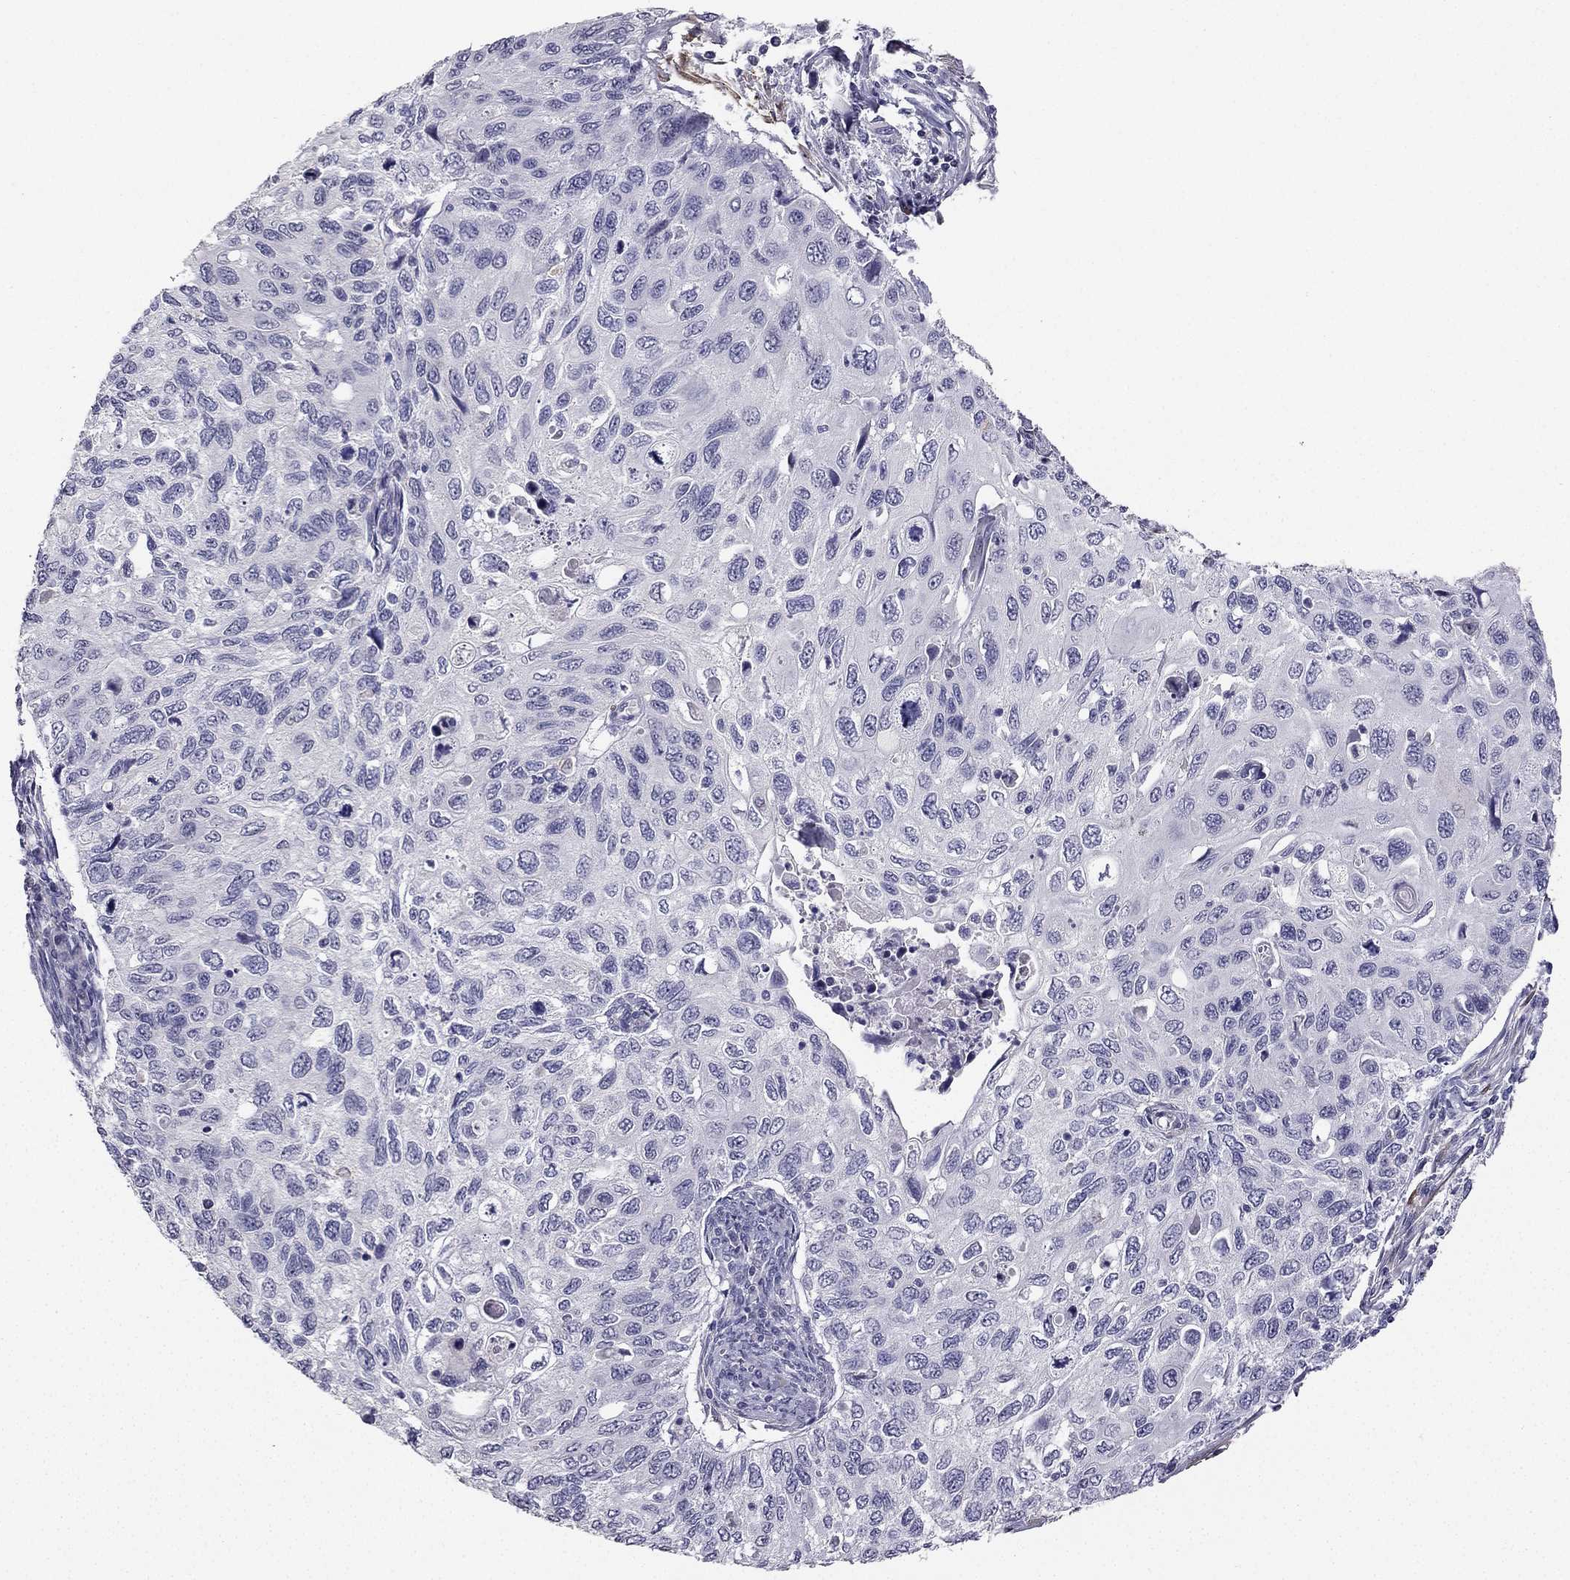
{"staining": {"intensity": "negative", "quantity": "none", "location": "none"}, "tissue": "cervical cancer", "cell_type": "Tumor cells", "image_type": "cancer", "snomed": [{"axis": "morphology", "description": "Squamous cell carcinoma, NOS"}, {"axis": "topography", "description": "Cervix"}], "caption": "Protein analysis of squamous cell carcinoma (cervical) displays no significant expression in tumor cells.", "gene": "CALB2", "patient": {"sex": "female", "age": 70}}